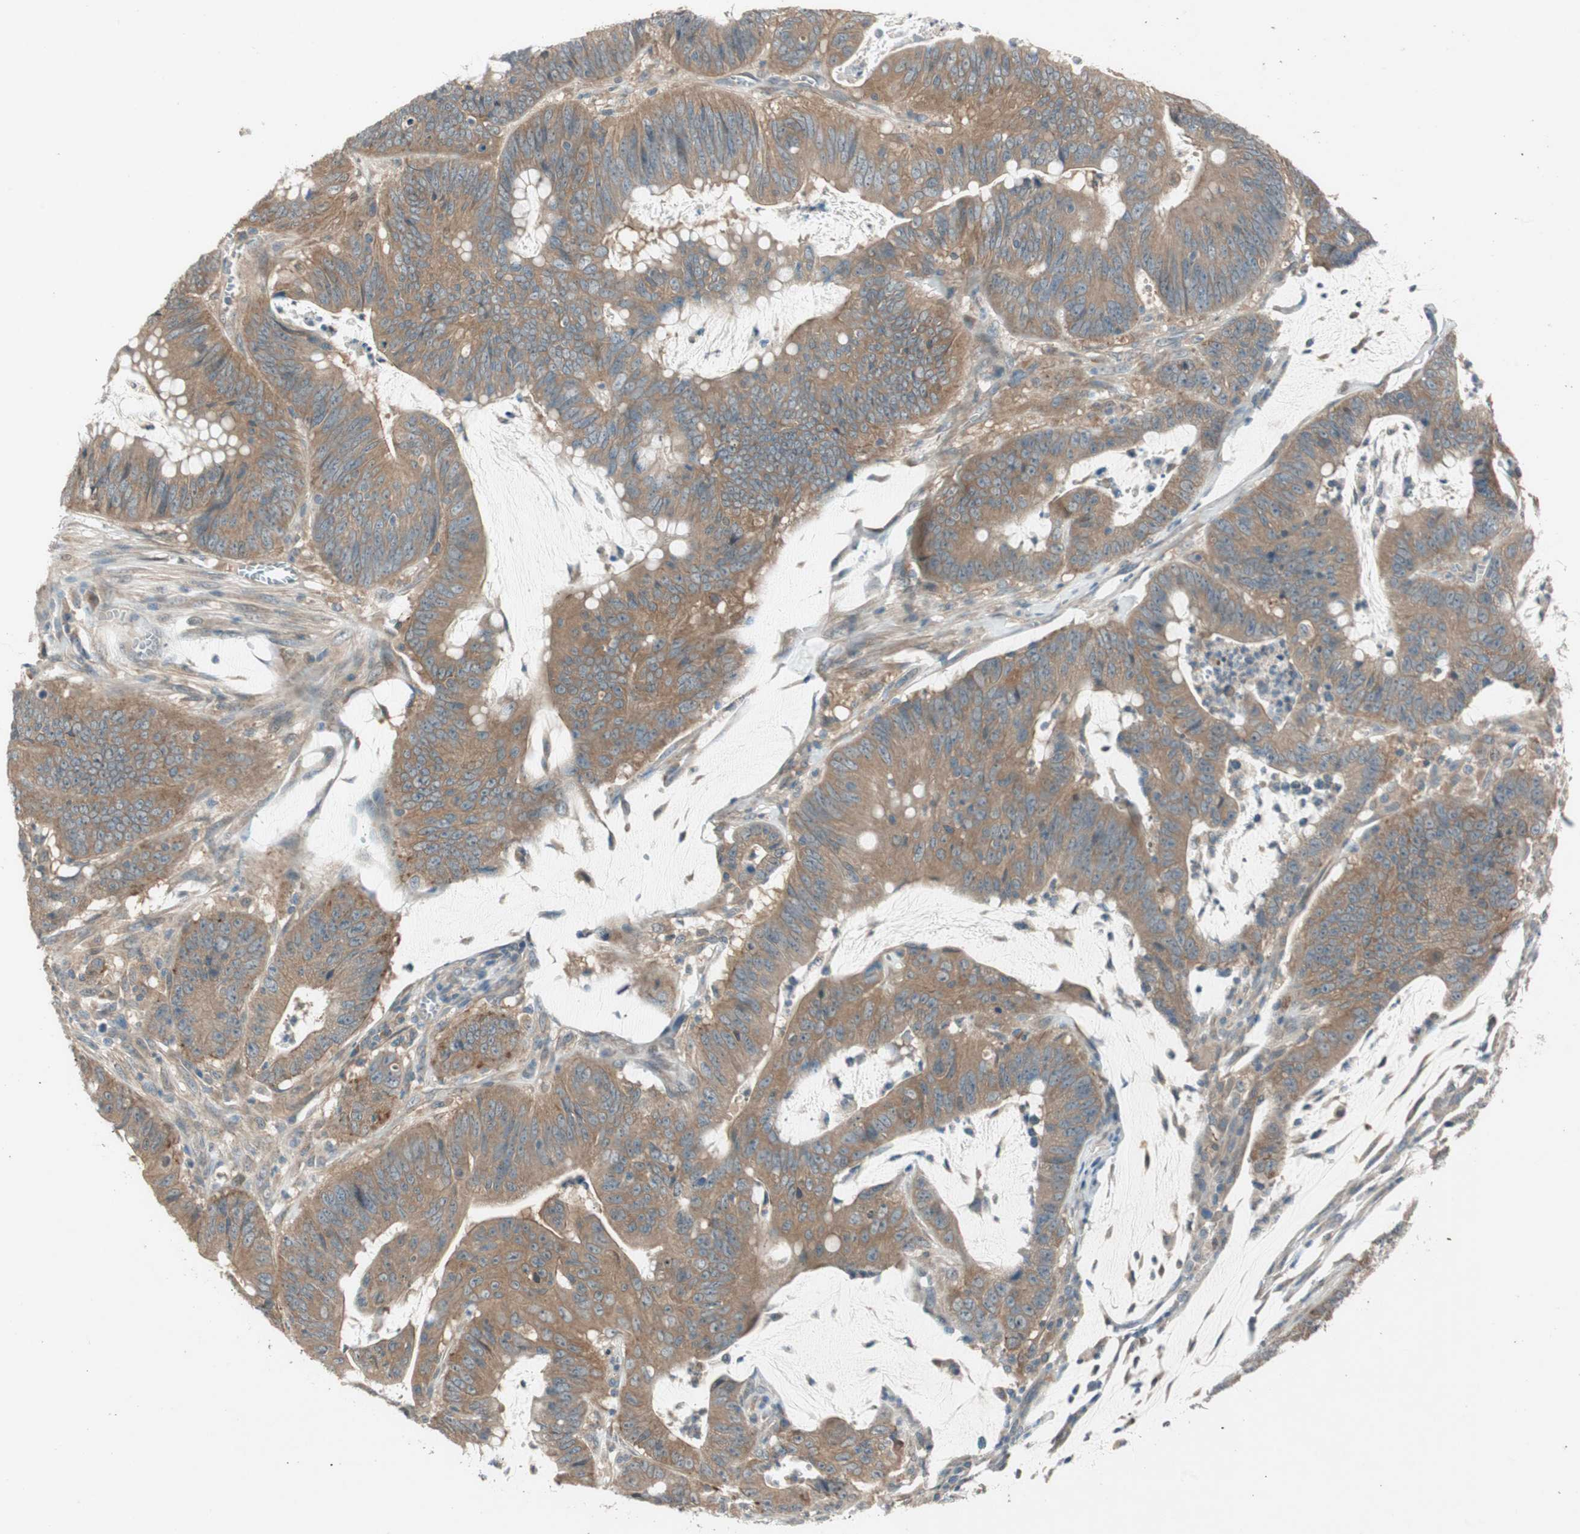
{"staining": {"intensity": "moderate", "quantity": ">75%", "location": "cytoplasmic/membranous"}, "tissue": "colorectal cancer", "cell_type": "Tumor cells", "image_type": "cancer", "snomed": [{"axis": "morphology", "description": "Adenocarcinoma, NOS"}, {"axis": "topography", "description": "Colon"}], "caption": "Protein analysis of colorectal cancer tissue demonstrates moderate cytoplasmic/membranous expression in approximately >75% of tumor cells.", "gene": "NCLN", "patient": {"sex": "male", "age": 45}}